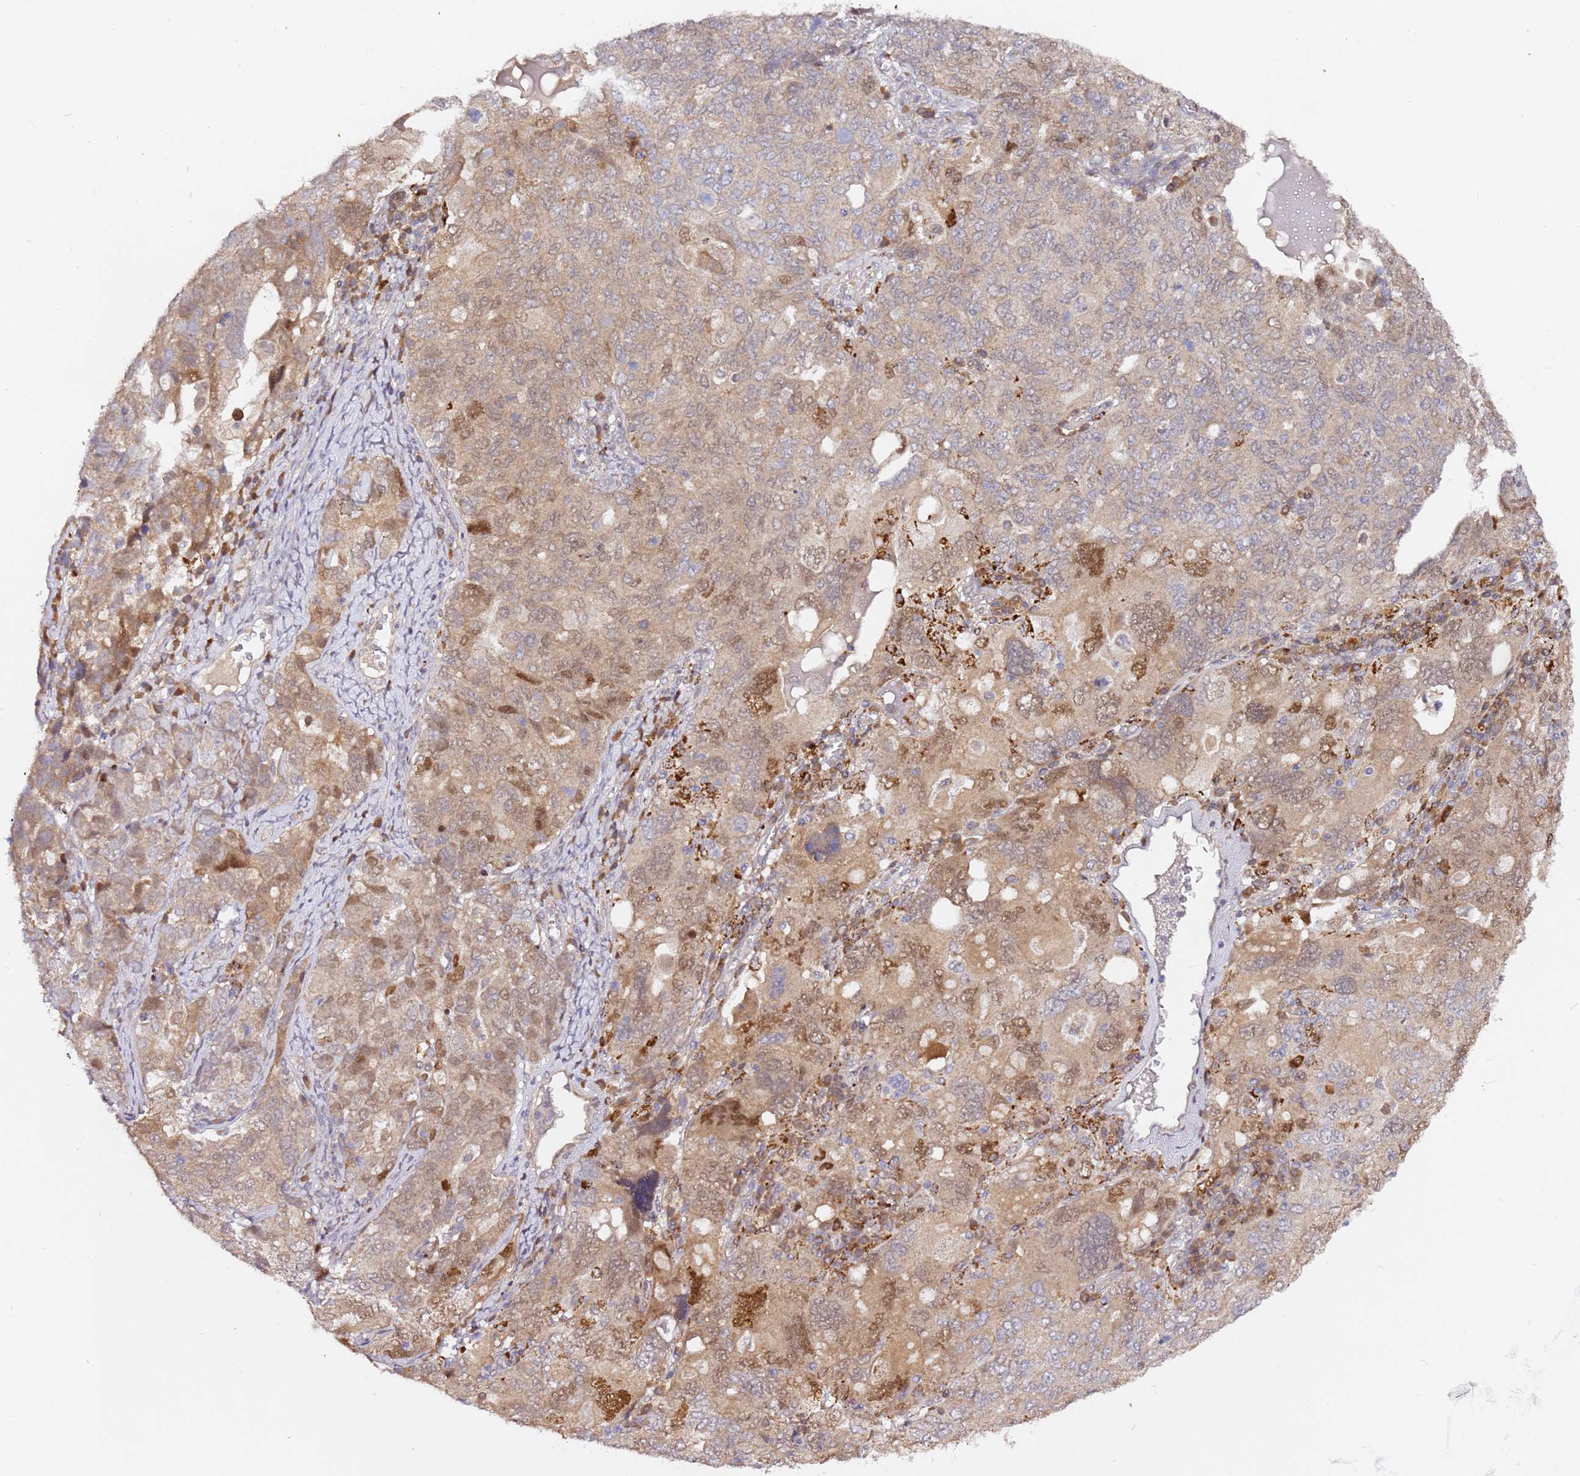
{"staining": {"intensity": "moderate", "quantity": "25%-75%", "location": "cytoplasmic/membranous,nuclear"}, "tissue": "ovarian cancer", "cell_type": "Tumor cells", "image_type": "cancer", "snomed": [{"axis": "morphology", "description": "Carcinoma, endometroid"}, {"axis": "topography", "description": "Ovary"}], "caption": "Protein expression analysis of ovarian endometroid carcinoma shows moderate cytoplasmic/membranous and nuclear staining in about 25%-75% of tumor cells. Nuclei are stained in blue.", "gene": "ALG11", "patient": {"sex": "female", "age": 62}}